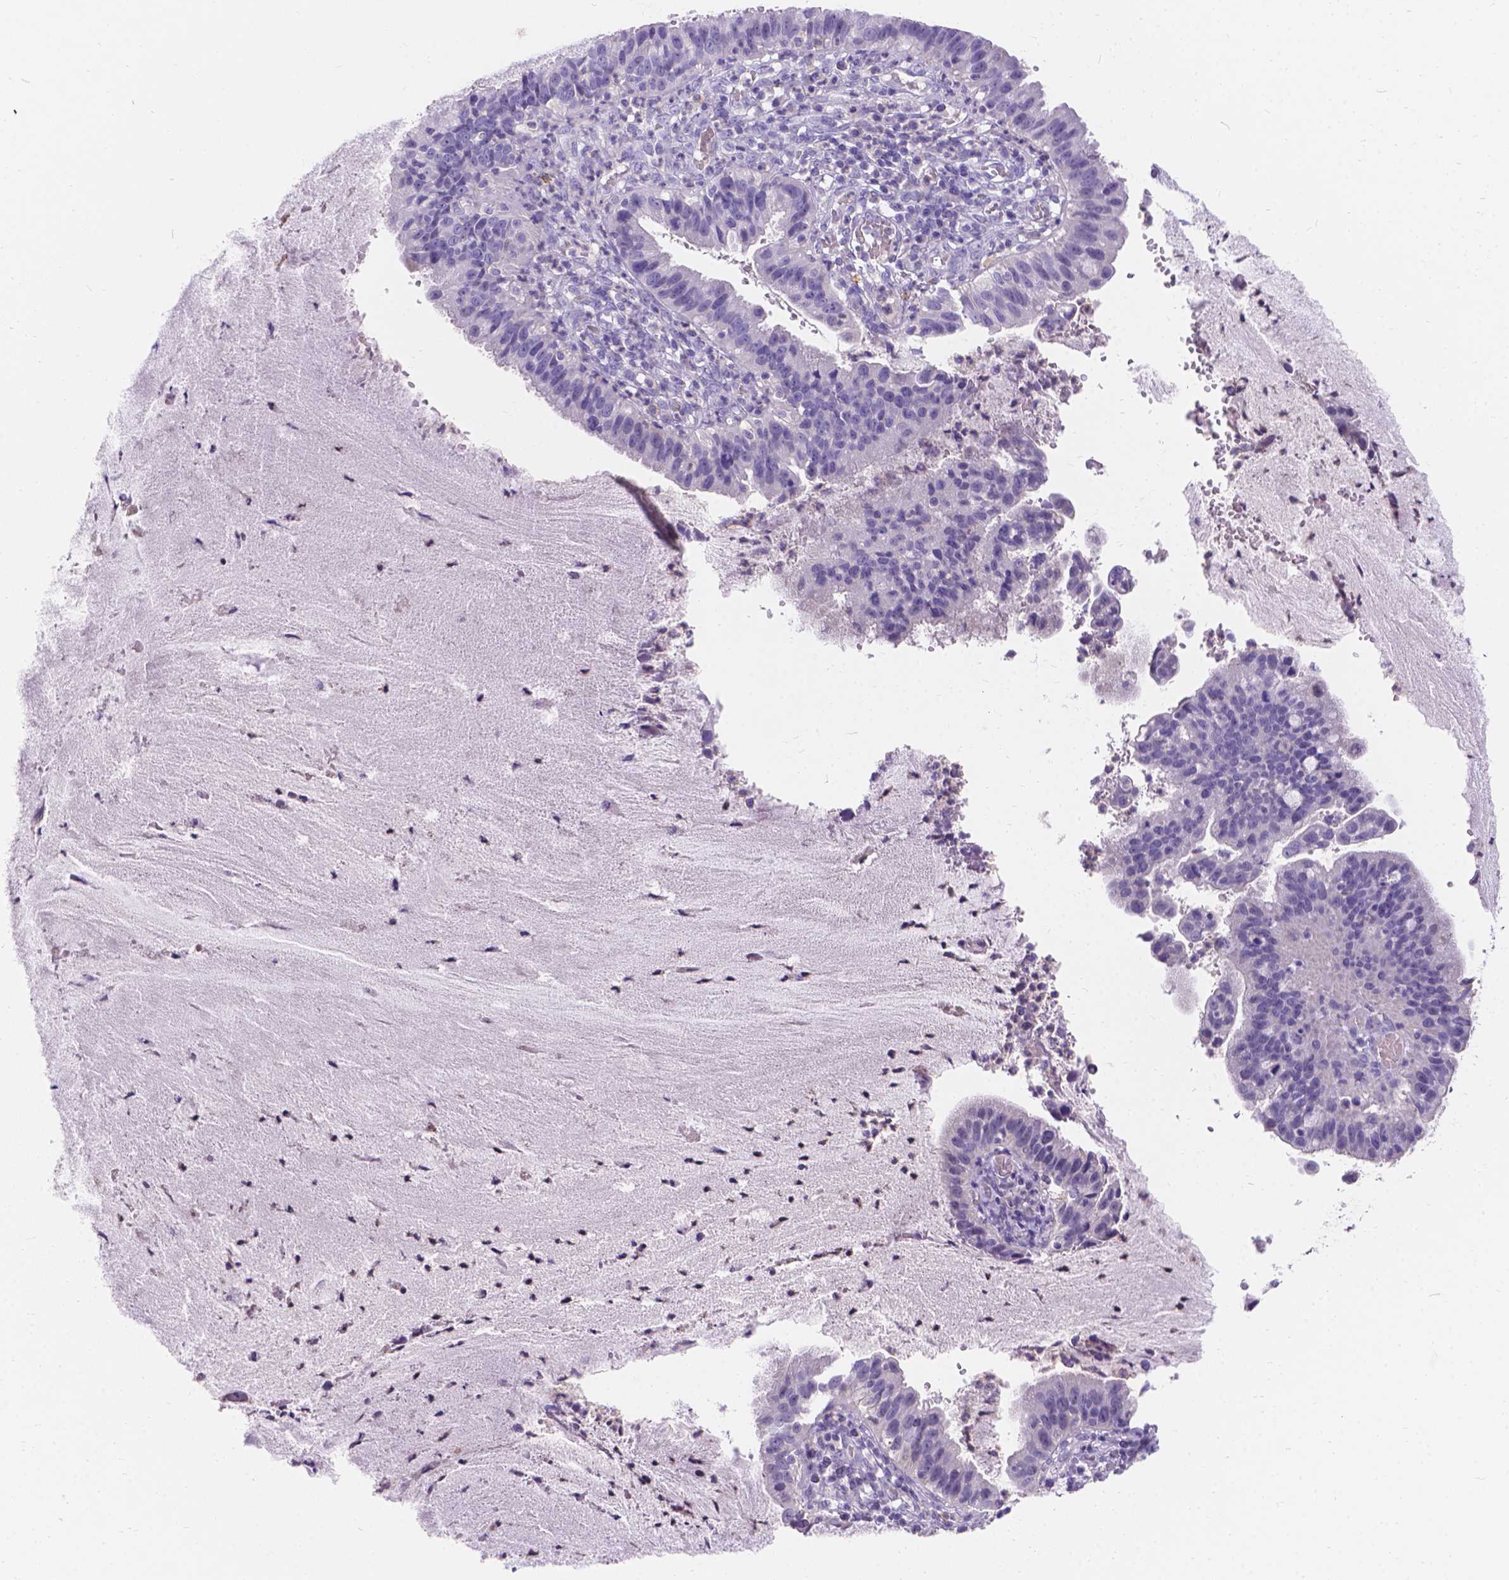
{"staining": {"intensity": "negative", "quantity": "none", "location": "none"}, "tissue": "cervical cancer", "cell_type": "Tumor cells", "image_type": "cancer", "snomed": [{"axis": "morphology", "description": "Adenocarcinoma, NOS"}, {"axis": "topography", "description": "Cervix"}], "caption": "A histopathology image of human cervical adenocarcinoma is negative for staining in tumor cells. Nuclei are stained in blue.", "gene": "GNRHR", "patient": {"sex": "female", "age": 34}}